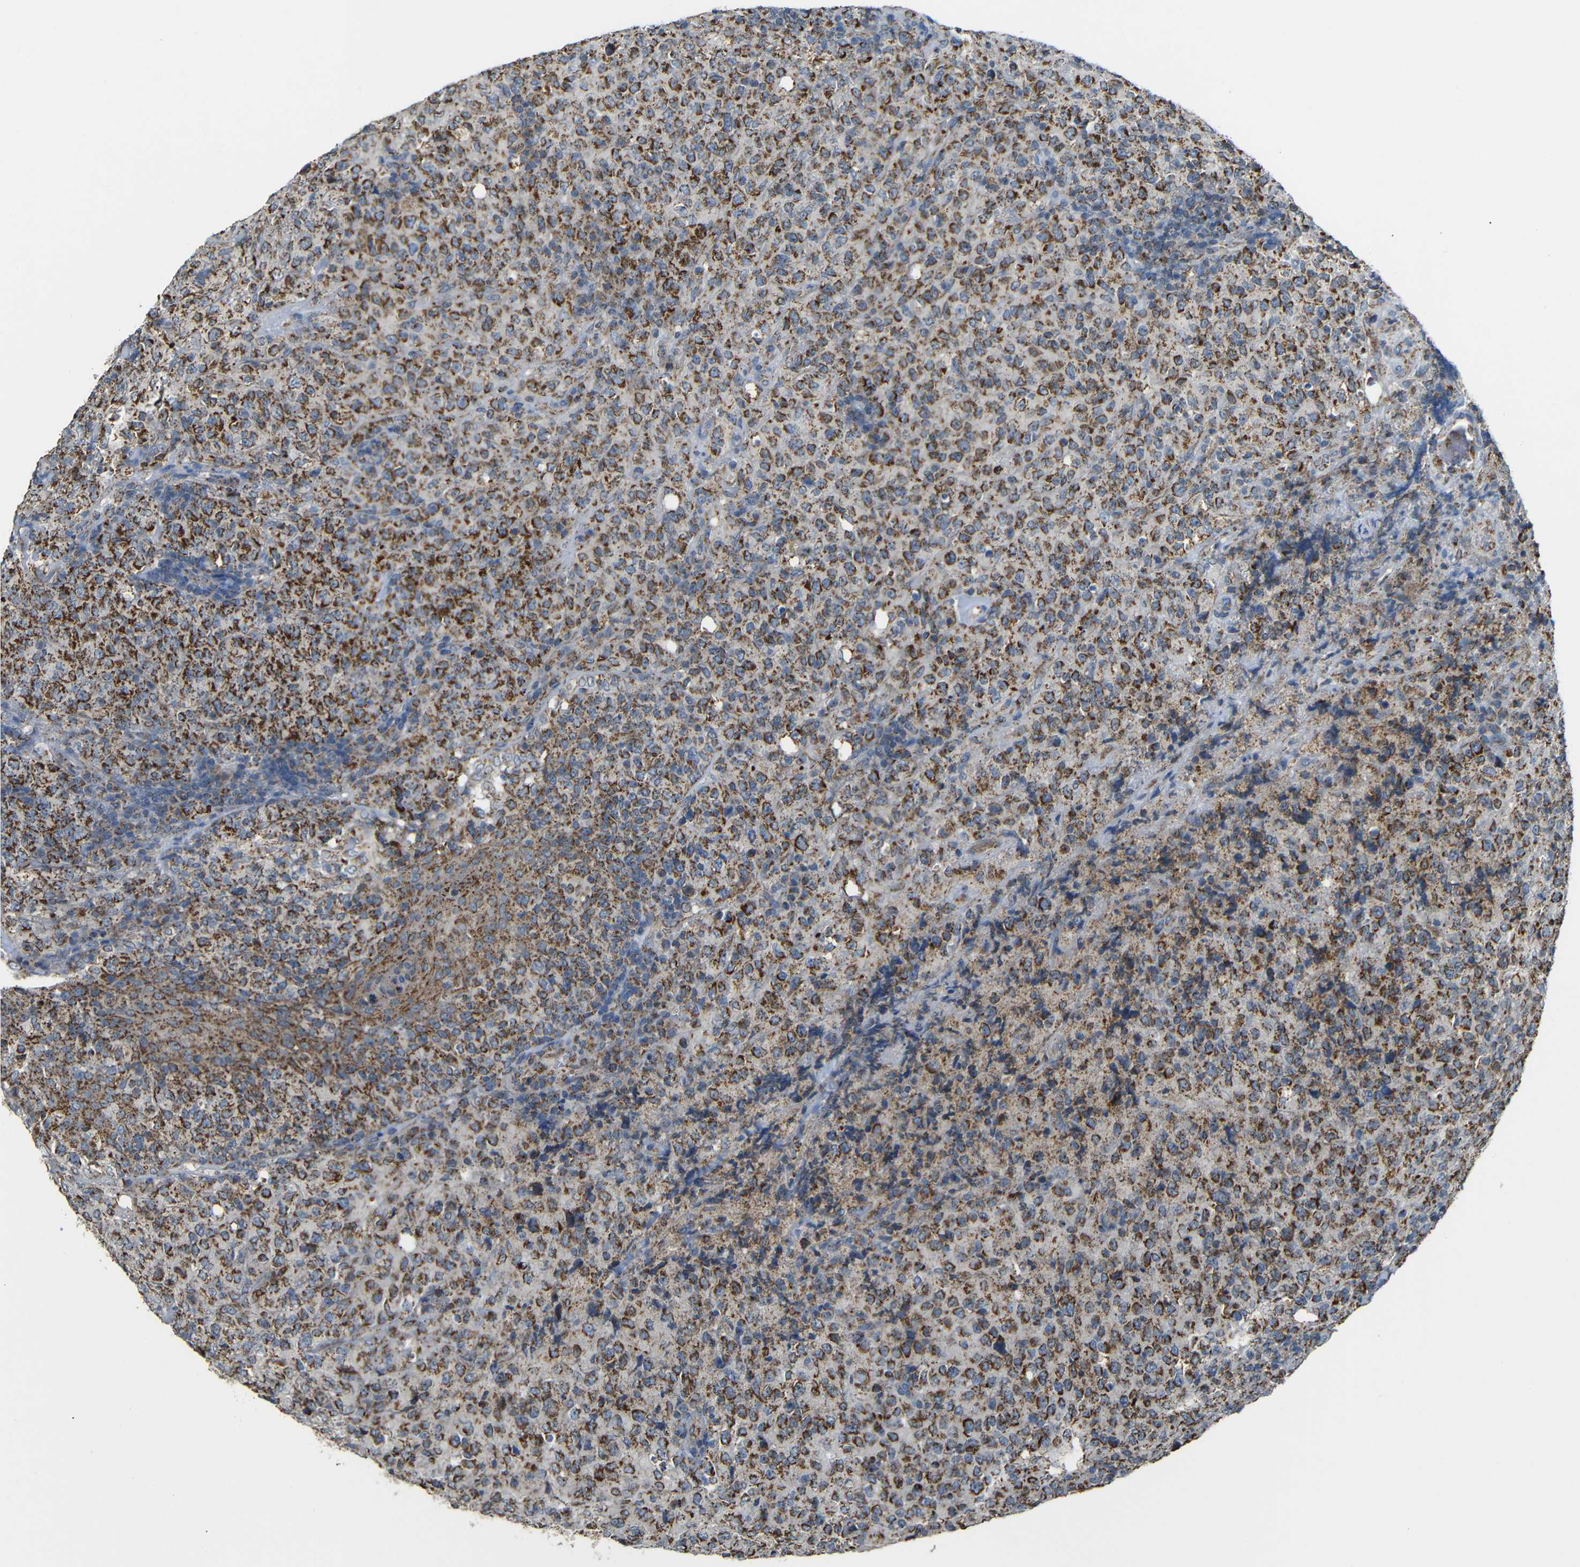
{"staining": {"intensity": "moderate", "quantity": ">75%", "location": "cytoplasmic/membranous"}, "tissue": "lymphoma", "cell_type": "Tumor cells", "image_type": "cancer", "snomed": [{"axis": "morphology", "description": "Malignant lymphoma, non-Hodgkin's type, High grade"}, {"axis": "topography", "description": "Tonsil"}], "caption": "Protein expression analysis of human lymphoma reveals moderate cytoplasmic/membranous expression in about >75% of tumor cells.", "gene": "NR3C2", "patient": {"sex": "female", "age": 36}}